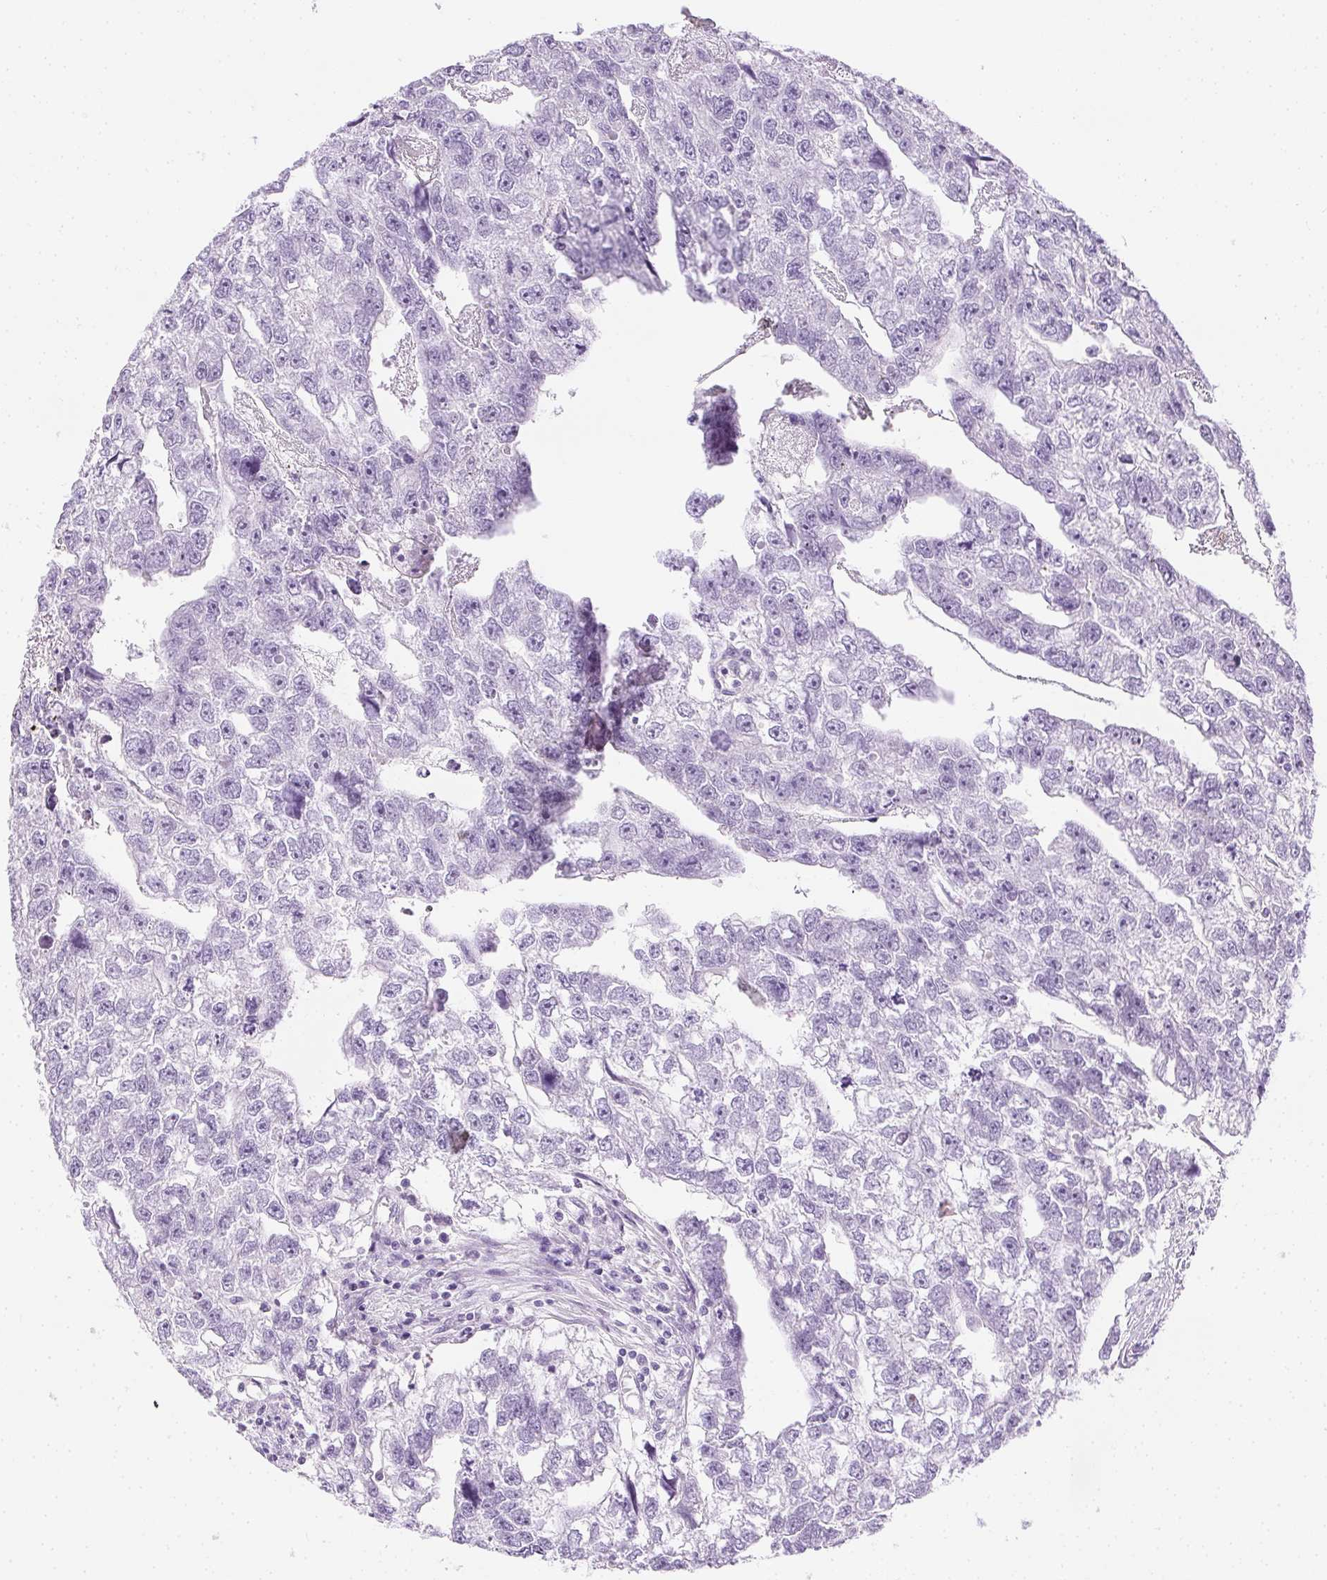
{"staining": {"intensity": "negative", "quantity": "none", "location": "none"}, "tissue": "testis cancer", "cell_type": "Tumor cells", "image_type": "cancer", "snomed": [{"axis": "morphology", "description": "Carcinoma, Embryonal, NOS"}, {"axis": "morphology", "description": "Teratoma, malignant, NOS"}, {"axis": "topography", "description": "Testis"}], "caption": "Tumor cells are negative for protein expression in human testis embryonal carcinoma. (Stains: DAB (3,3'-diaminobenzidine) IHC with hematoxylin counter stain, Microscopy: brightfield microscopy at high magnification).", "gene": "C20orf85", "patient": {"sex": "male", "age": 44}}